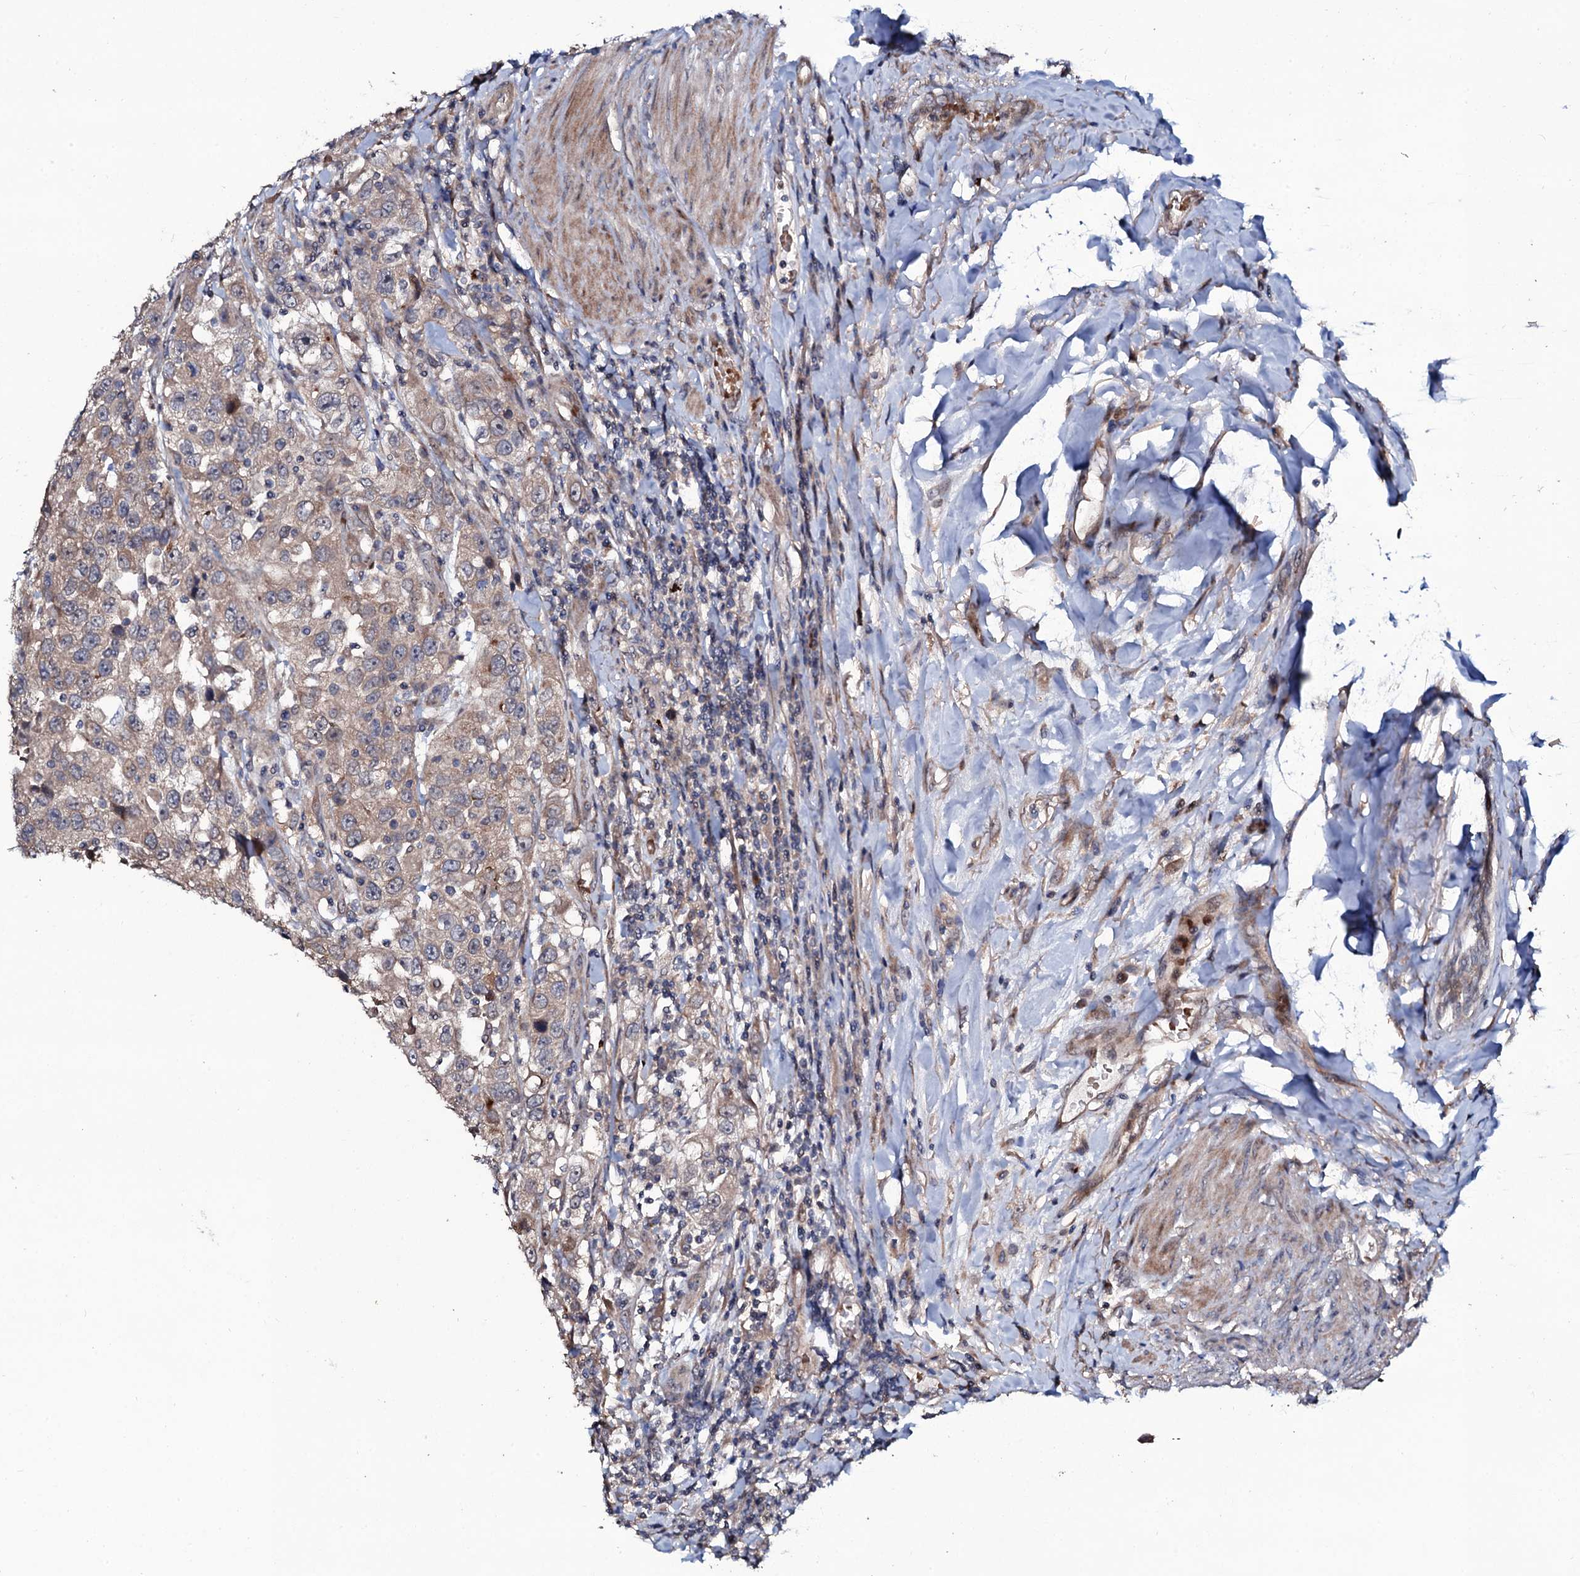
{"staining": {"intensity": "weak", "quantity": ">75%", "location": "cytoplasmic/membranous"}, "tissue": "urothelial cancer", "cell_type": "Tumor cells", "image_type": "cancer", "snomed": [{"axis": "morphology", "description": "Urothelial carcinoma, High grade"}, {"axis": "topography", "description": "Urinary bladder"}], "caption": "A high-resolution micrograph shows immunohistochemistry staining of urothelial cancer, which reveals weak cytoplasmic/membranous staining in about >75% of tumor cells.", "gene": "COG6", "patient": {"sex": "female", "age": 80}}